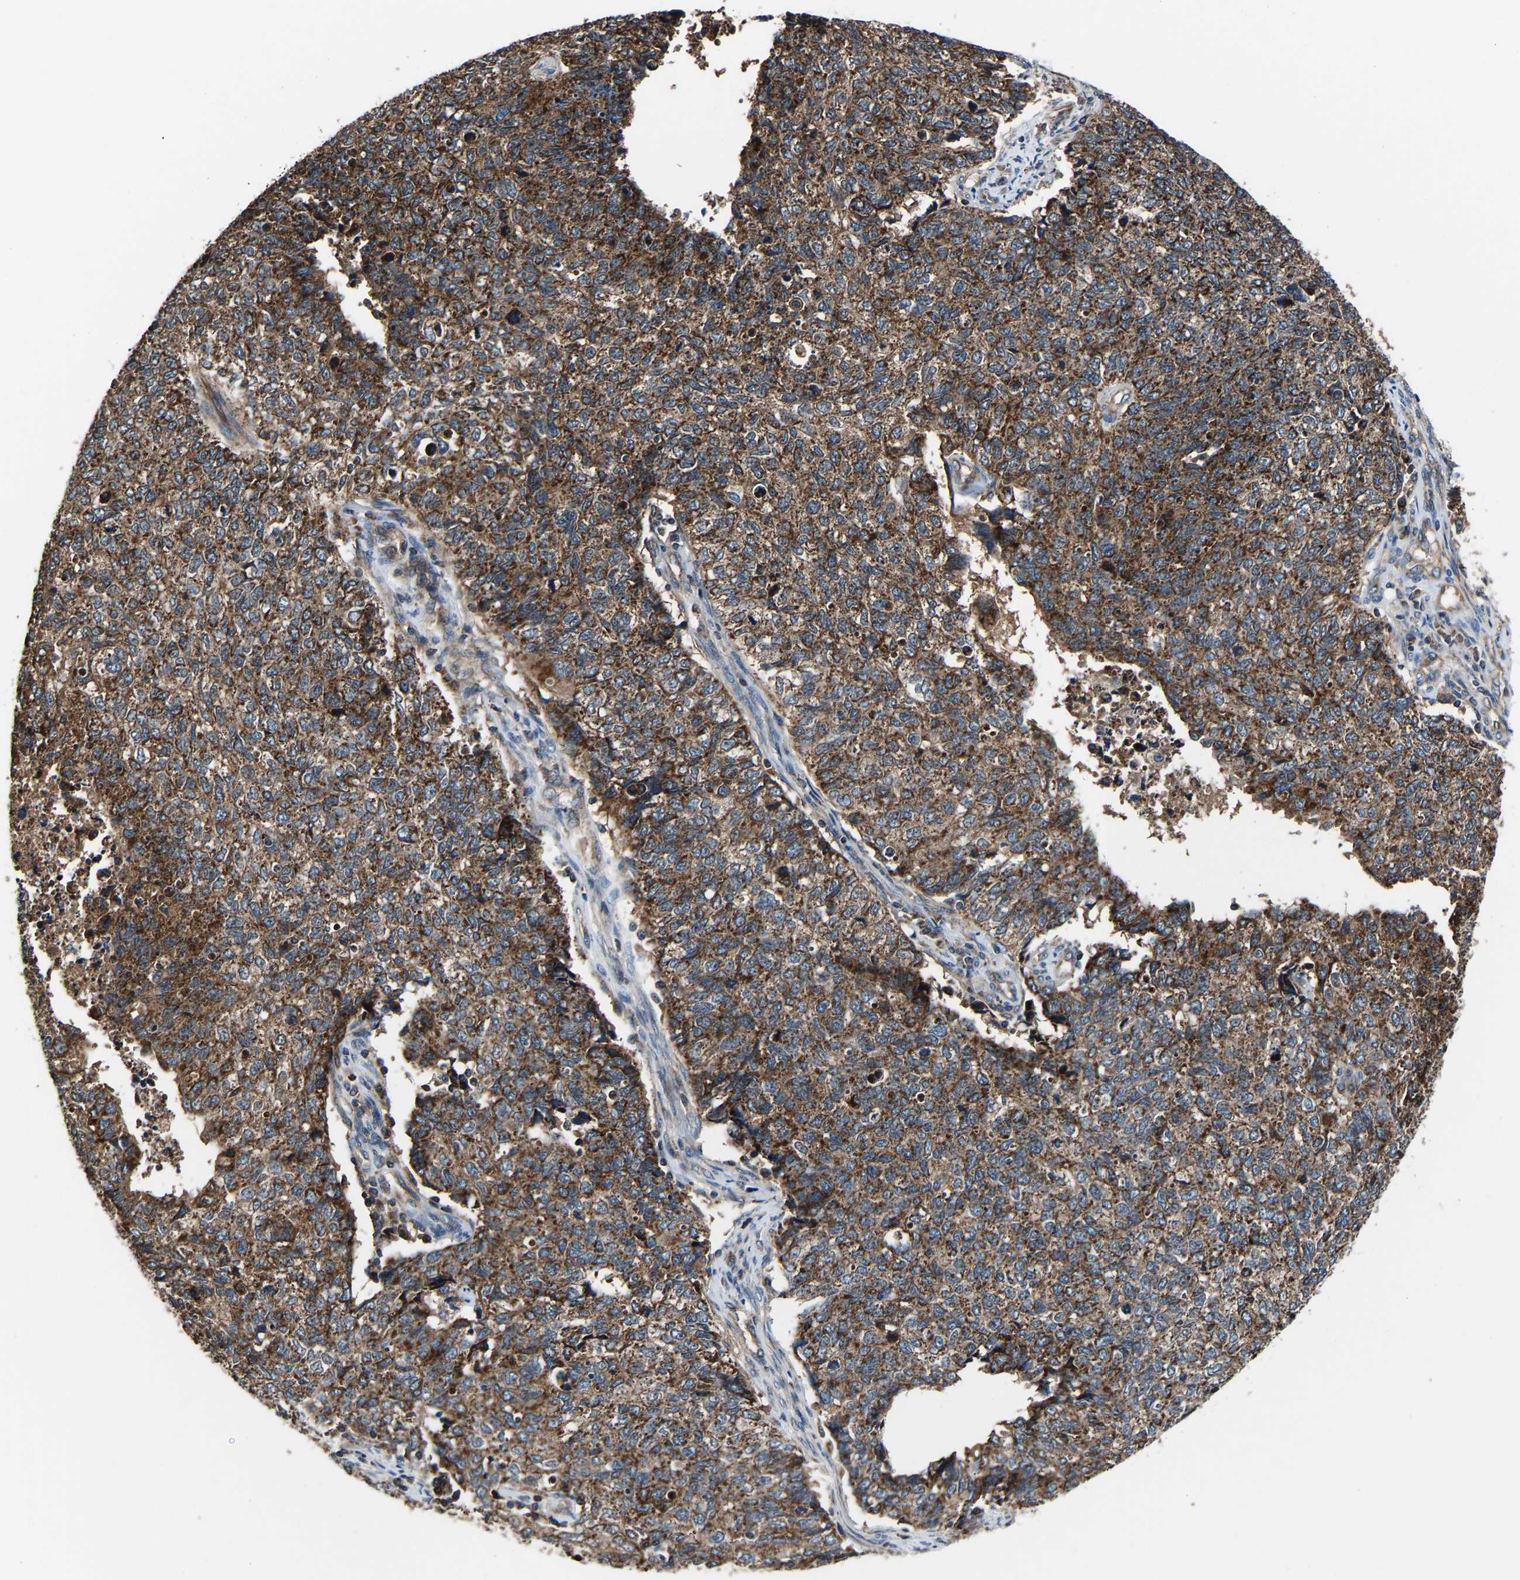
{"staining": {"intensity": "strong", "quantity": ">75%", "location": "cytoplasmic/membranous"}, "tissue": "cervical cancer", "cell_type": "Tumor cells", "image_type": "cancer", "snomed": [{"axis": "morphology", "description": "Squamous cell carcinoma, NOS"}, {"axis": "topography", "description": "Cervix"}], "caption": "A brown stain labels strong cytoplasmic/membranous staining of a protein in human squamous cell carcinoma (cervical) tumor cells.", "gene": "GGCT", "patient": {"sex": "female", "age": 63}}